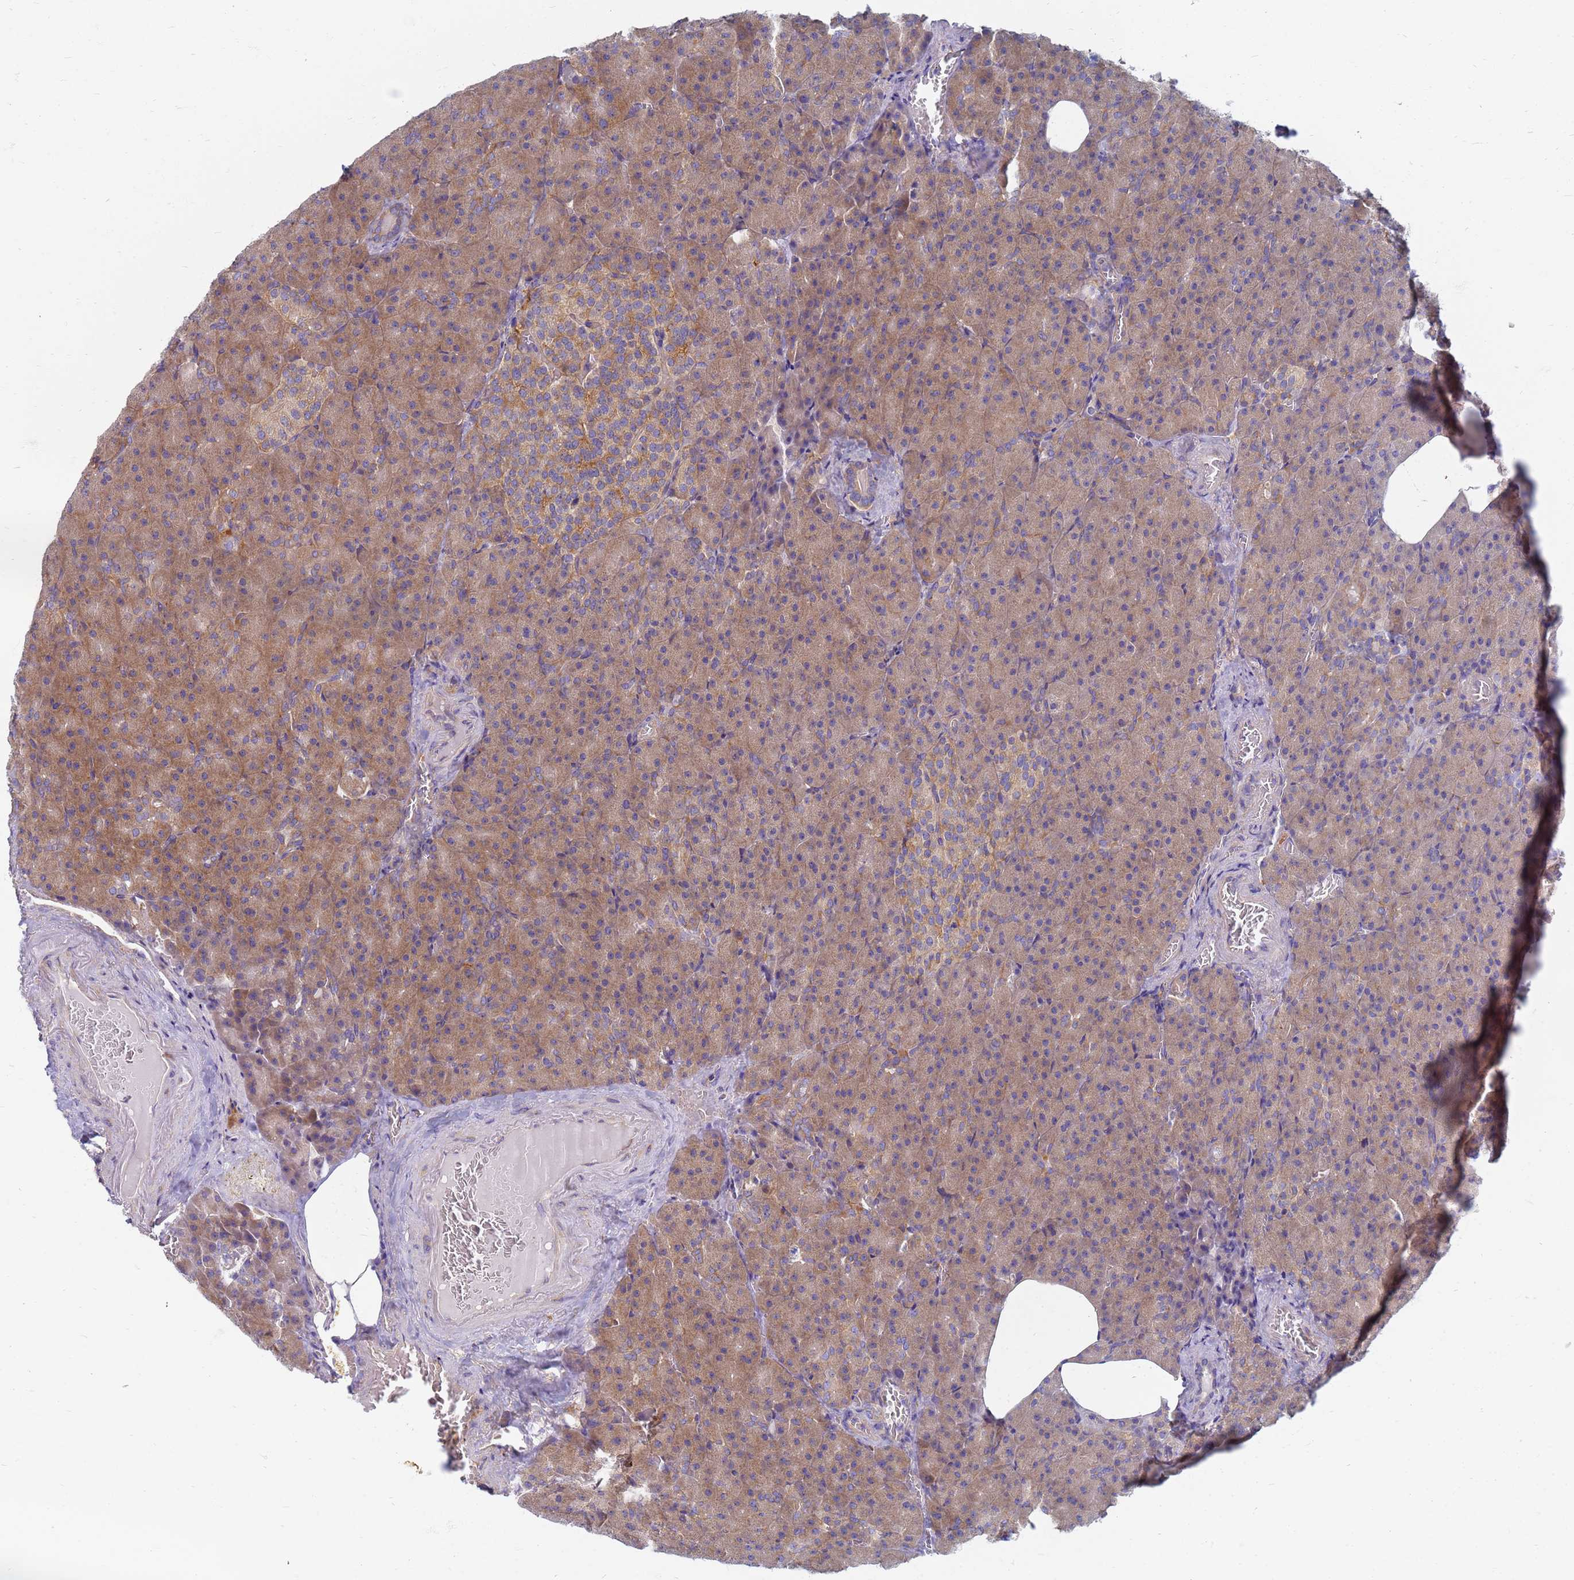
{"staining": {"intensity": "moderate", "quantity": ">75%", "location": "cytoplasmic/membranous"}, "tissue": "pancreas", "cell_type": "Exocrine glandular cells", "image_type": "normal", "snomed": [{"axis": "morphology", "description": "Normal tissue, NOS"}, {"axis": "topography", "description": "Pancreas"}], "caption": "Unremarkable pancreas exhibits moderate cytoplasmic/membranous expression in approximately >75% of exocrine glandular cells The staining was performed using DAB, with brown indicating positive protein expression. Nuclei are stained blue with hematoxylin..", "gene": "EEA1", "patient": {"sex": "female", "age": 74}}